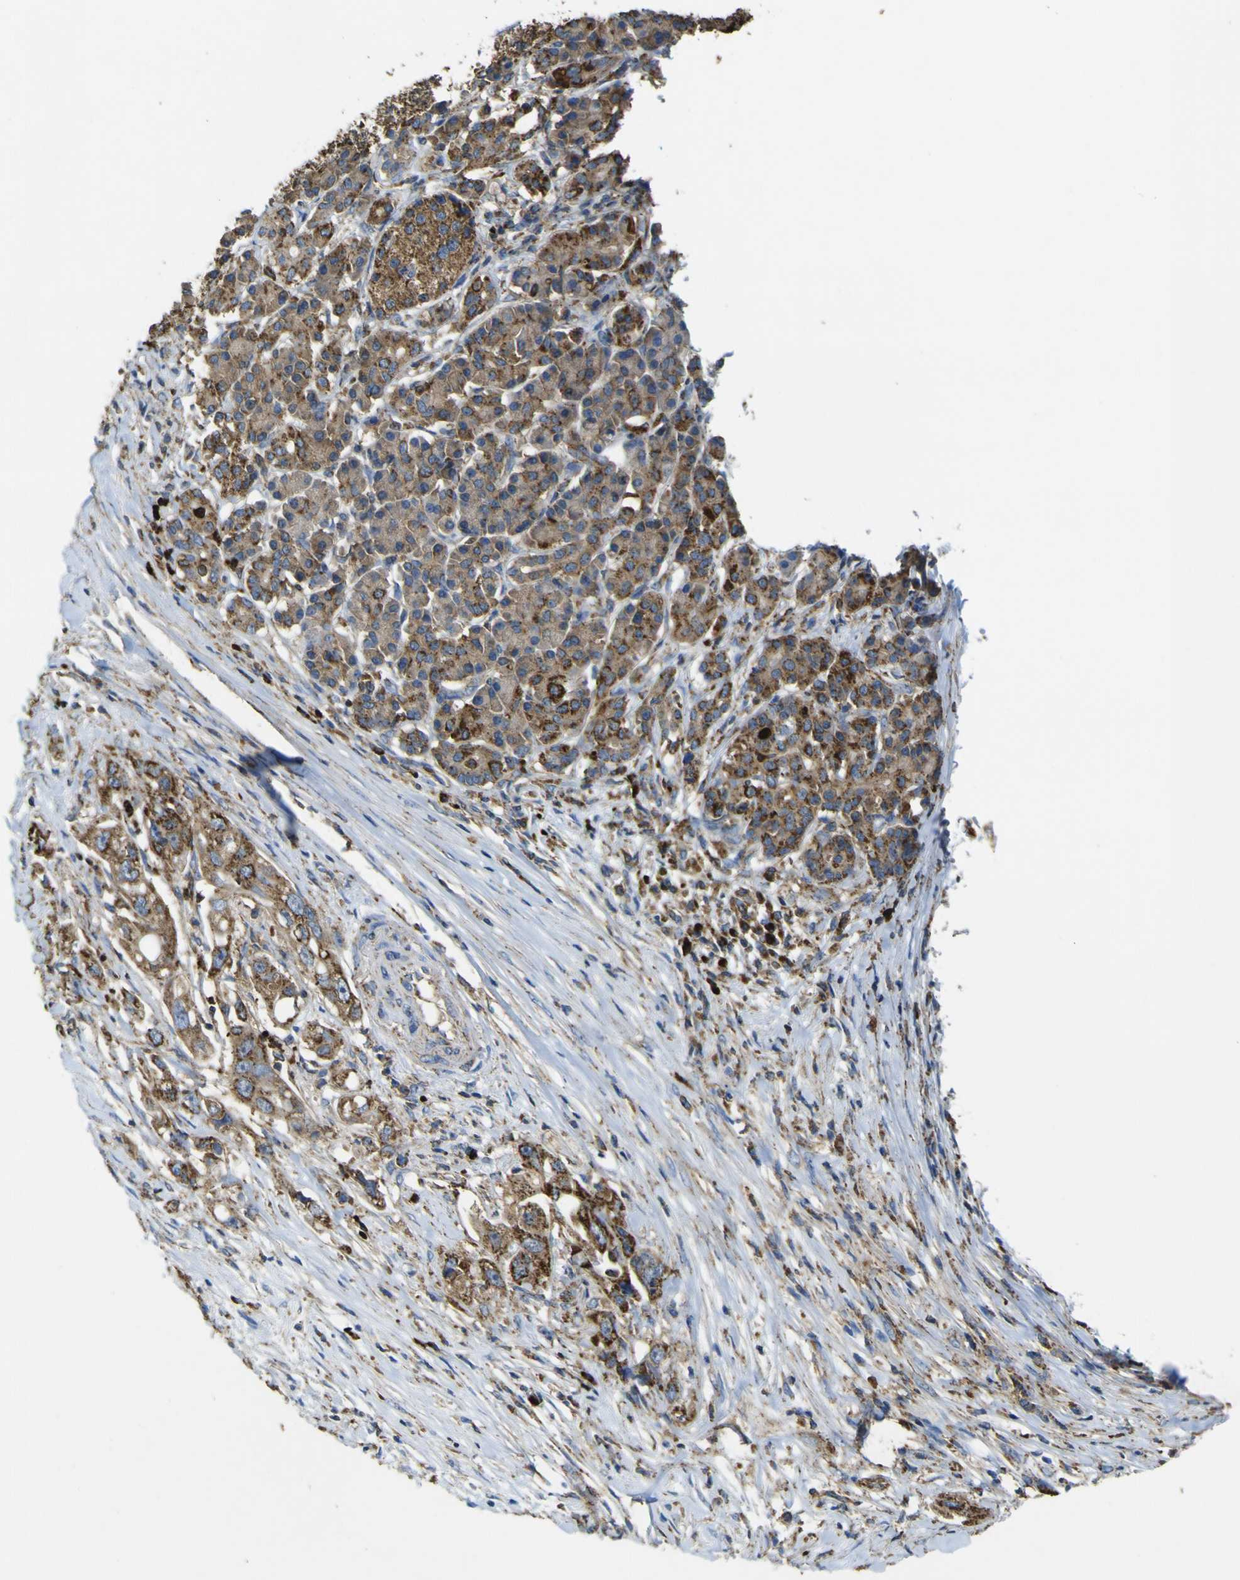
{"staining": {"intensity": "strong", "quantity": ">75%", "location": "cytoplasmic/membranous"}, "tissue": "pancreatic cancer", "cell_type": "Tumor cells", "image_type": "cancer", "snomed": [{"axis": "morphology", "description": "Normal tissue, NOS"}, {"axis": "topography", "description": "Pancreas"}], "caption": "Tumor cells display strong cytoplasmic/membranous expression in approximately >75% of cells in pancreatic cancer.", "gene": "ACSL3", "patient": {"sex": "male", "age": 42}}